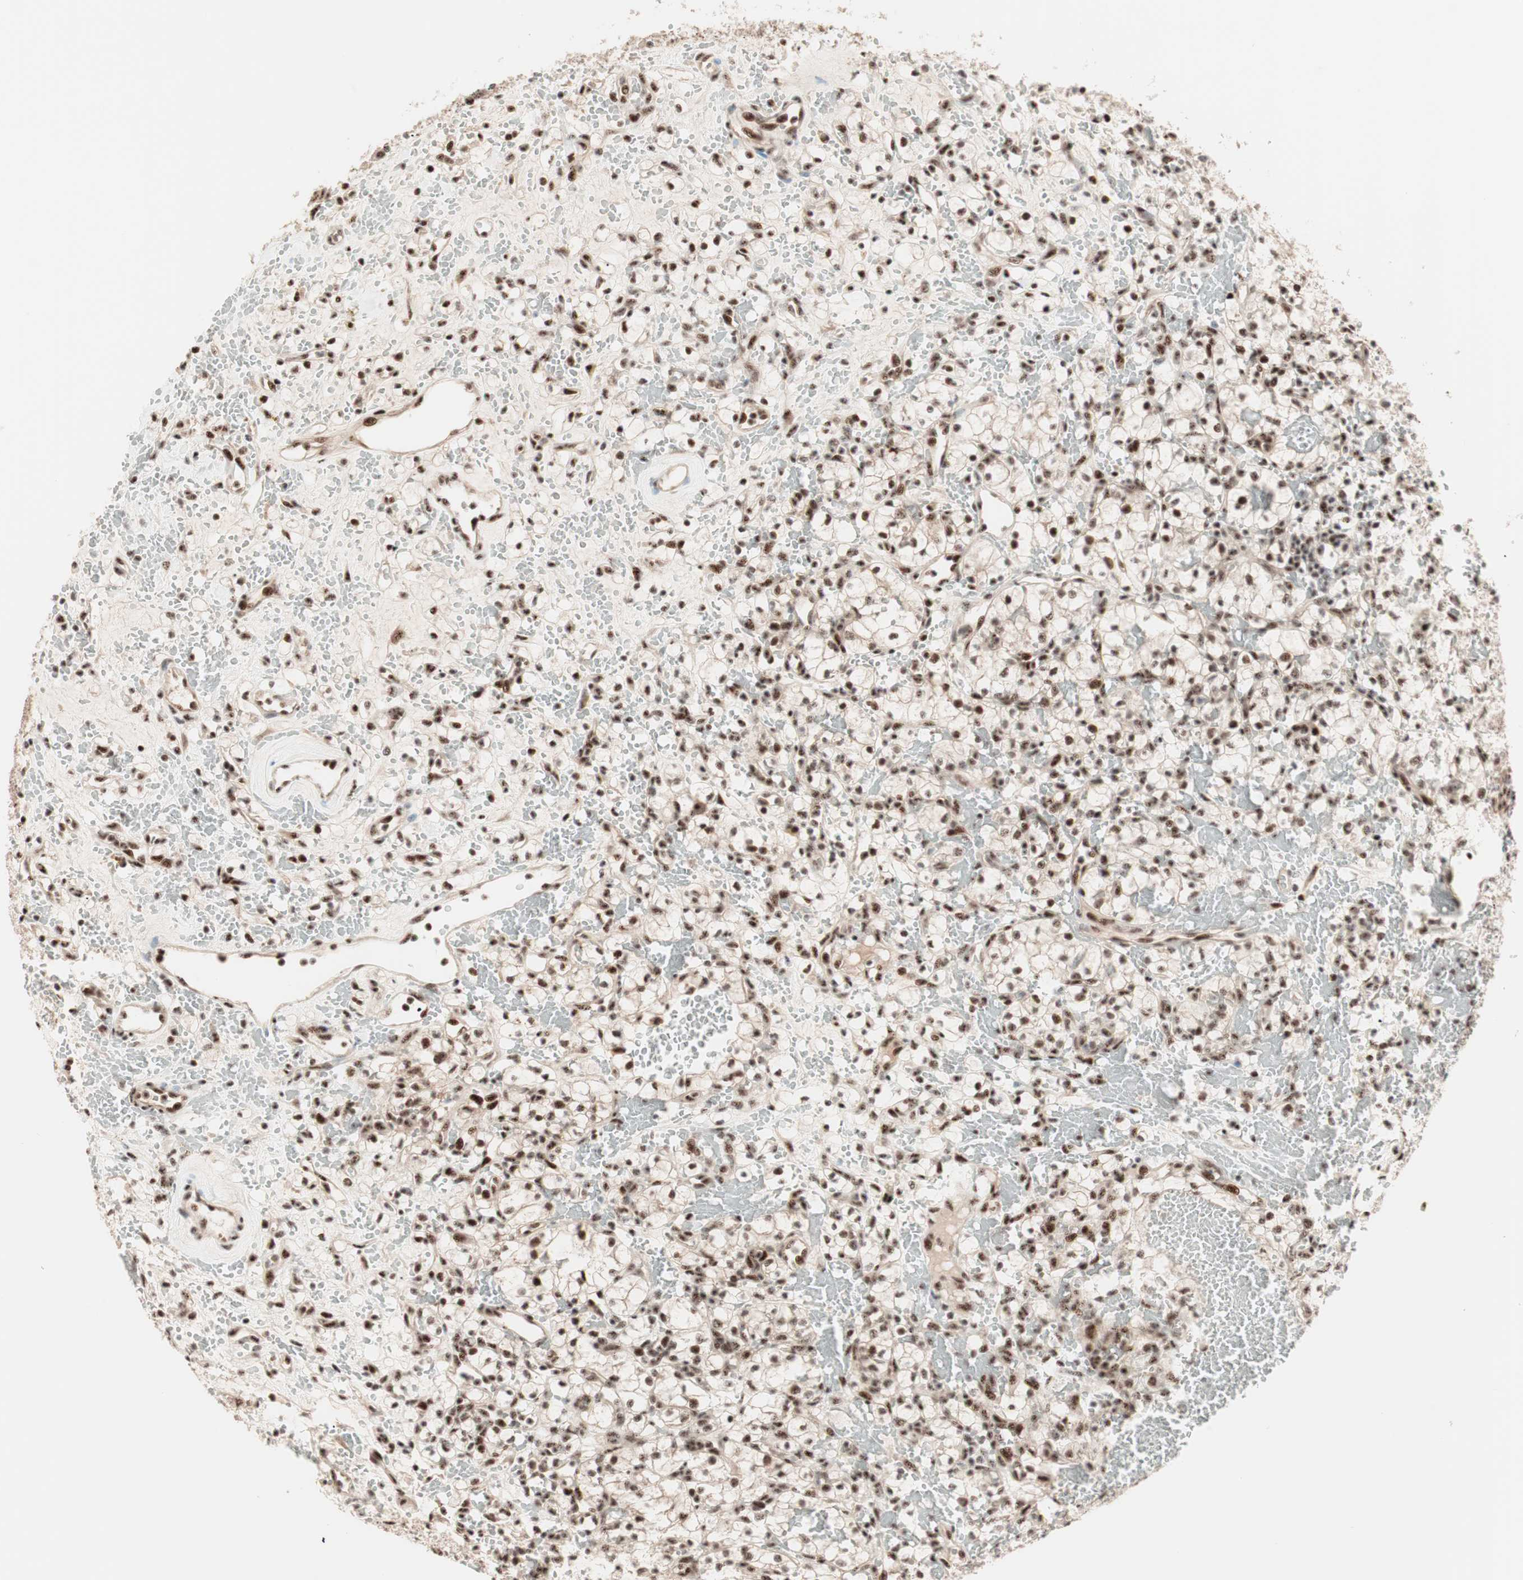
{"staining": {"intensity": "moderate", "quantity": ">75%", "location": "nuclear"}, "tissue": "renal cancer", "cell_type": "Tumor cells", "image_type": "cancer", "snomed": [{"axis": "morphology", "description": "Adenocarcinoma, NOS"}, {"axis": "topography", "description": "Kidney"}], "caption": "Protein positivity by immunohistochemistry reveals moderate nuclear positivity in approximately >75% of tumor cells in renal cancer. (DAB = brown stain, brightfield microscopy at high magnification).", "gene": "NR5A2", "patient": {"sex": "female", "age": 60}}